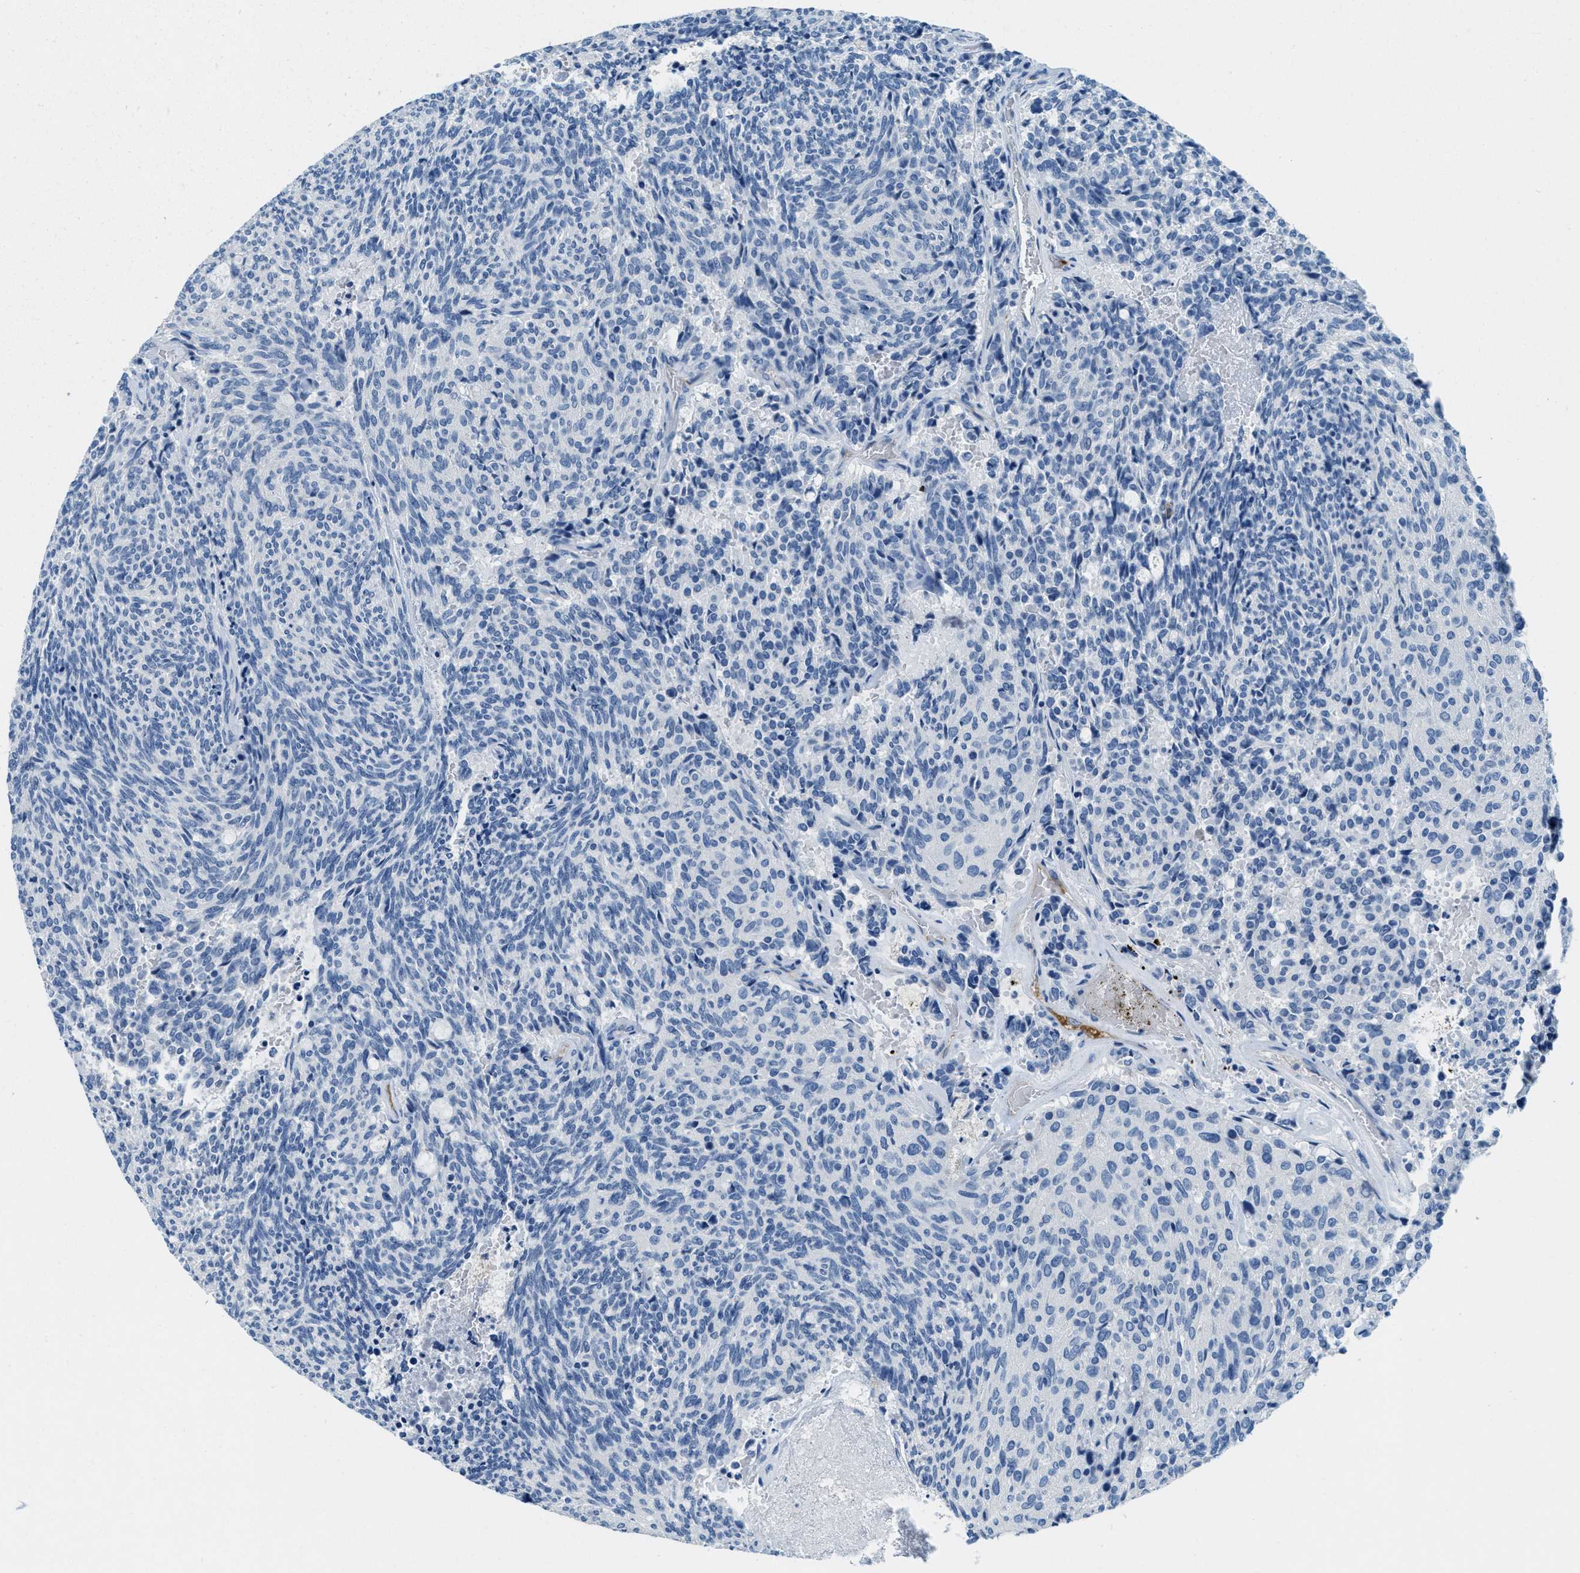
{"staining": {"intensity": "negative", "quantity": "none", "location": "none"}, "tissue": "carcinoid", "cell_type": "Tumor cells", "image_type": "cancer", "snomed": [{"axis": "morphology", "description": "Carcinoid, malignant, NOS"}, {"axis": "topography", "description": "Pancreas"}], "caption": "Immunohistochemistry (IHC) histopathology image of neoplastic tissue: malignant carcinoid stained with DAB demonstrates no significant protein expression in tumor cells.", "gene": "A2M", "patient": {"sex": "female", "age": 54}}